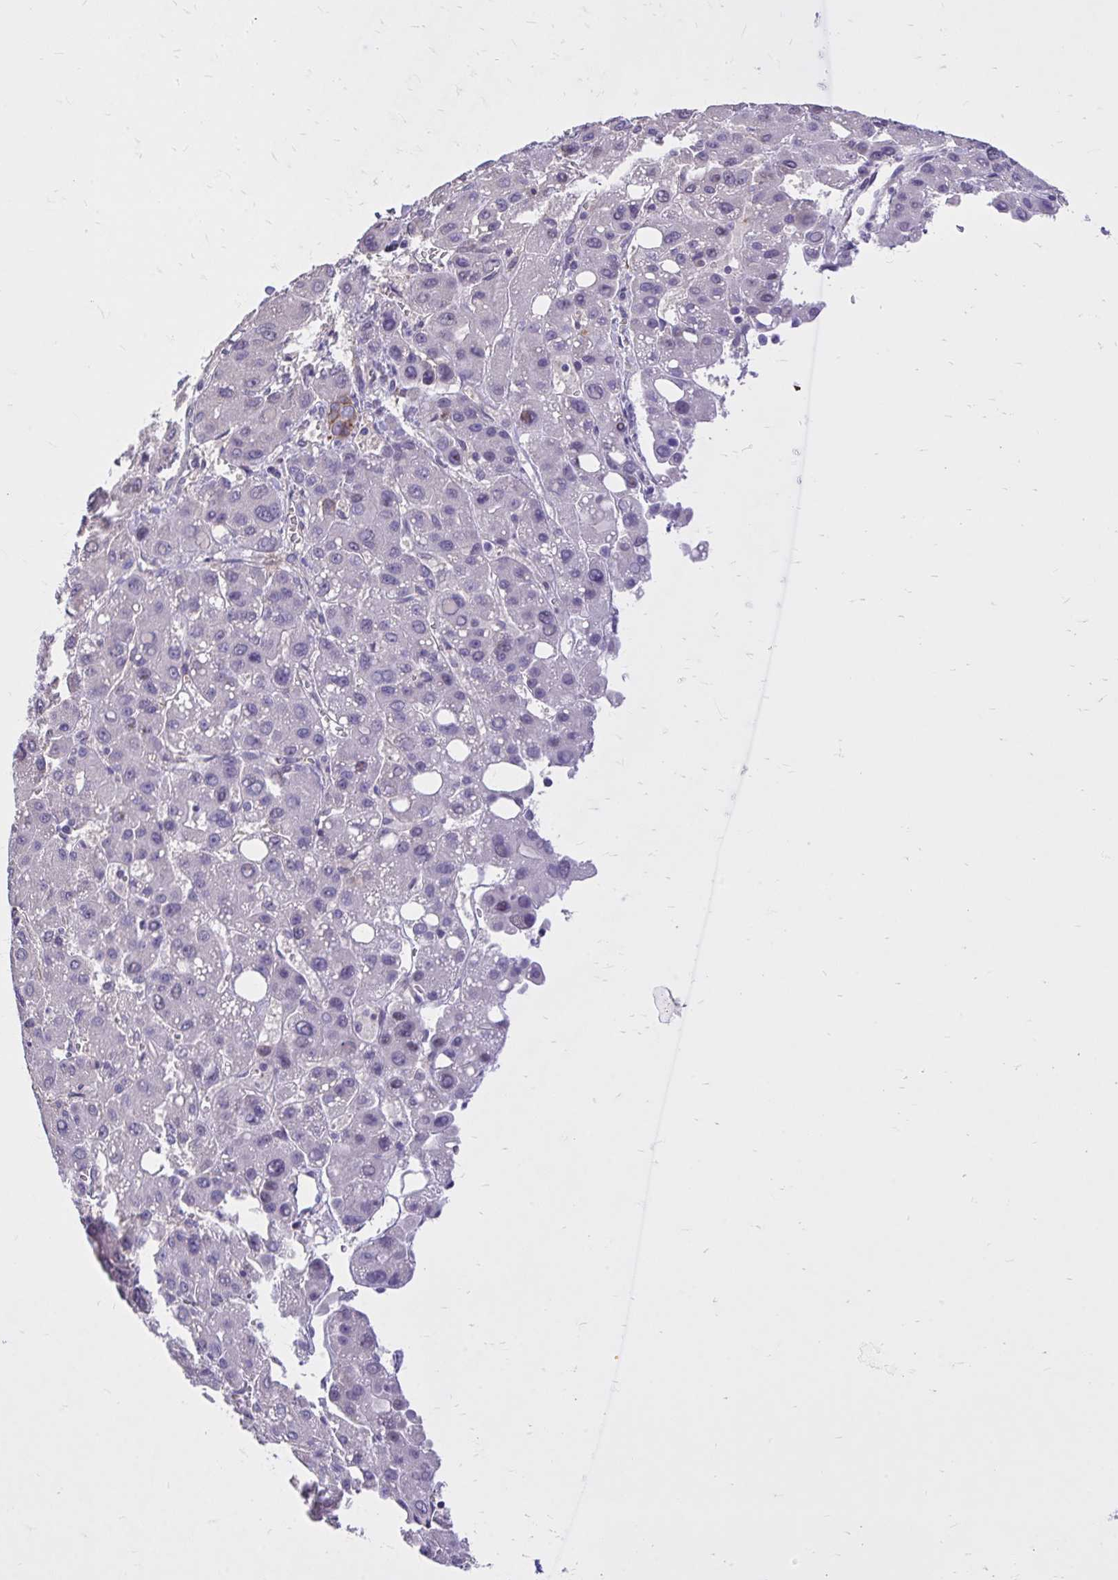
{"staining": {"intensity": "negative", "quantity": "none", "location": "none"}, "tissue": "liver cancer", "cell_type": "Tumor cells", "image_type": "cancer", "snomed": [{"axis": "morphology", "description": "Carcinoma, Hepatocellular, NOS"}, {"axis": "topography", "description": "Liver"}], "caption": "DAB (3,3'-diaminobenzidine) immunohistochemical staining of human hepatocellular carcinoma (liver) exhibits no significant staining in tumor cells.", "gene": "EPB41L1", "patient": {"sex": "male", "age": 55}}